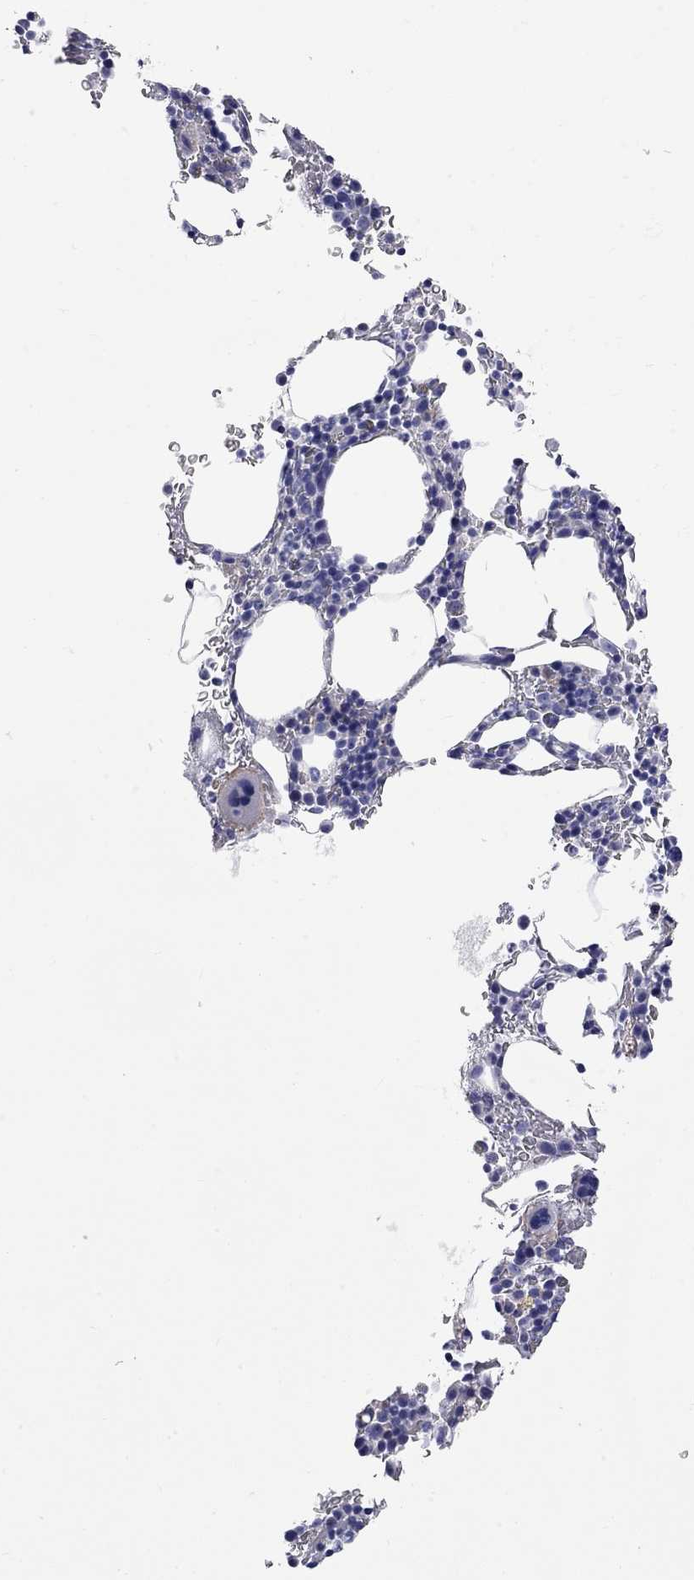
{"staining": {"intensity": "negative", "quantity": "none", "location": "none"}, "tissue": "bone marrow", "cell_type": "Hematopoietic cells", "image_type": "normal", "snomed": [{"axis": "morphology", "description": "Normal tissue, NOS"}, {"axis": "topography", "description": "Bone marrow"}], "caption": "High power microscopy histopathology image of an immunohistochemistry (IHC) histopathology image of unremarkable bone marrow, revealing no significant staining in hematopoietic cells.", "gene": "KCND2", "patient": {"sex": "male", "age": 77}}